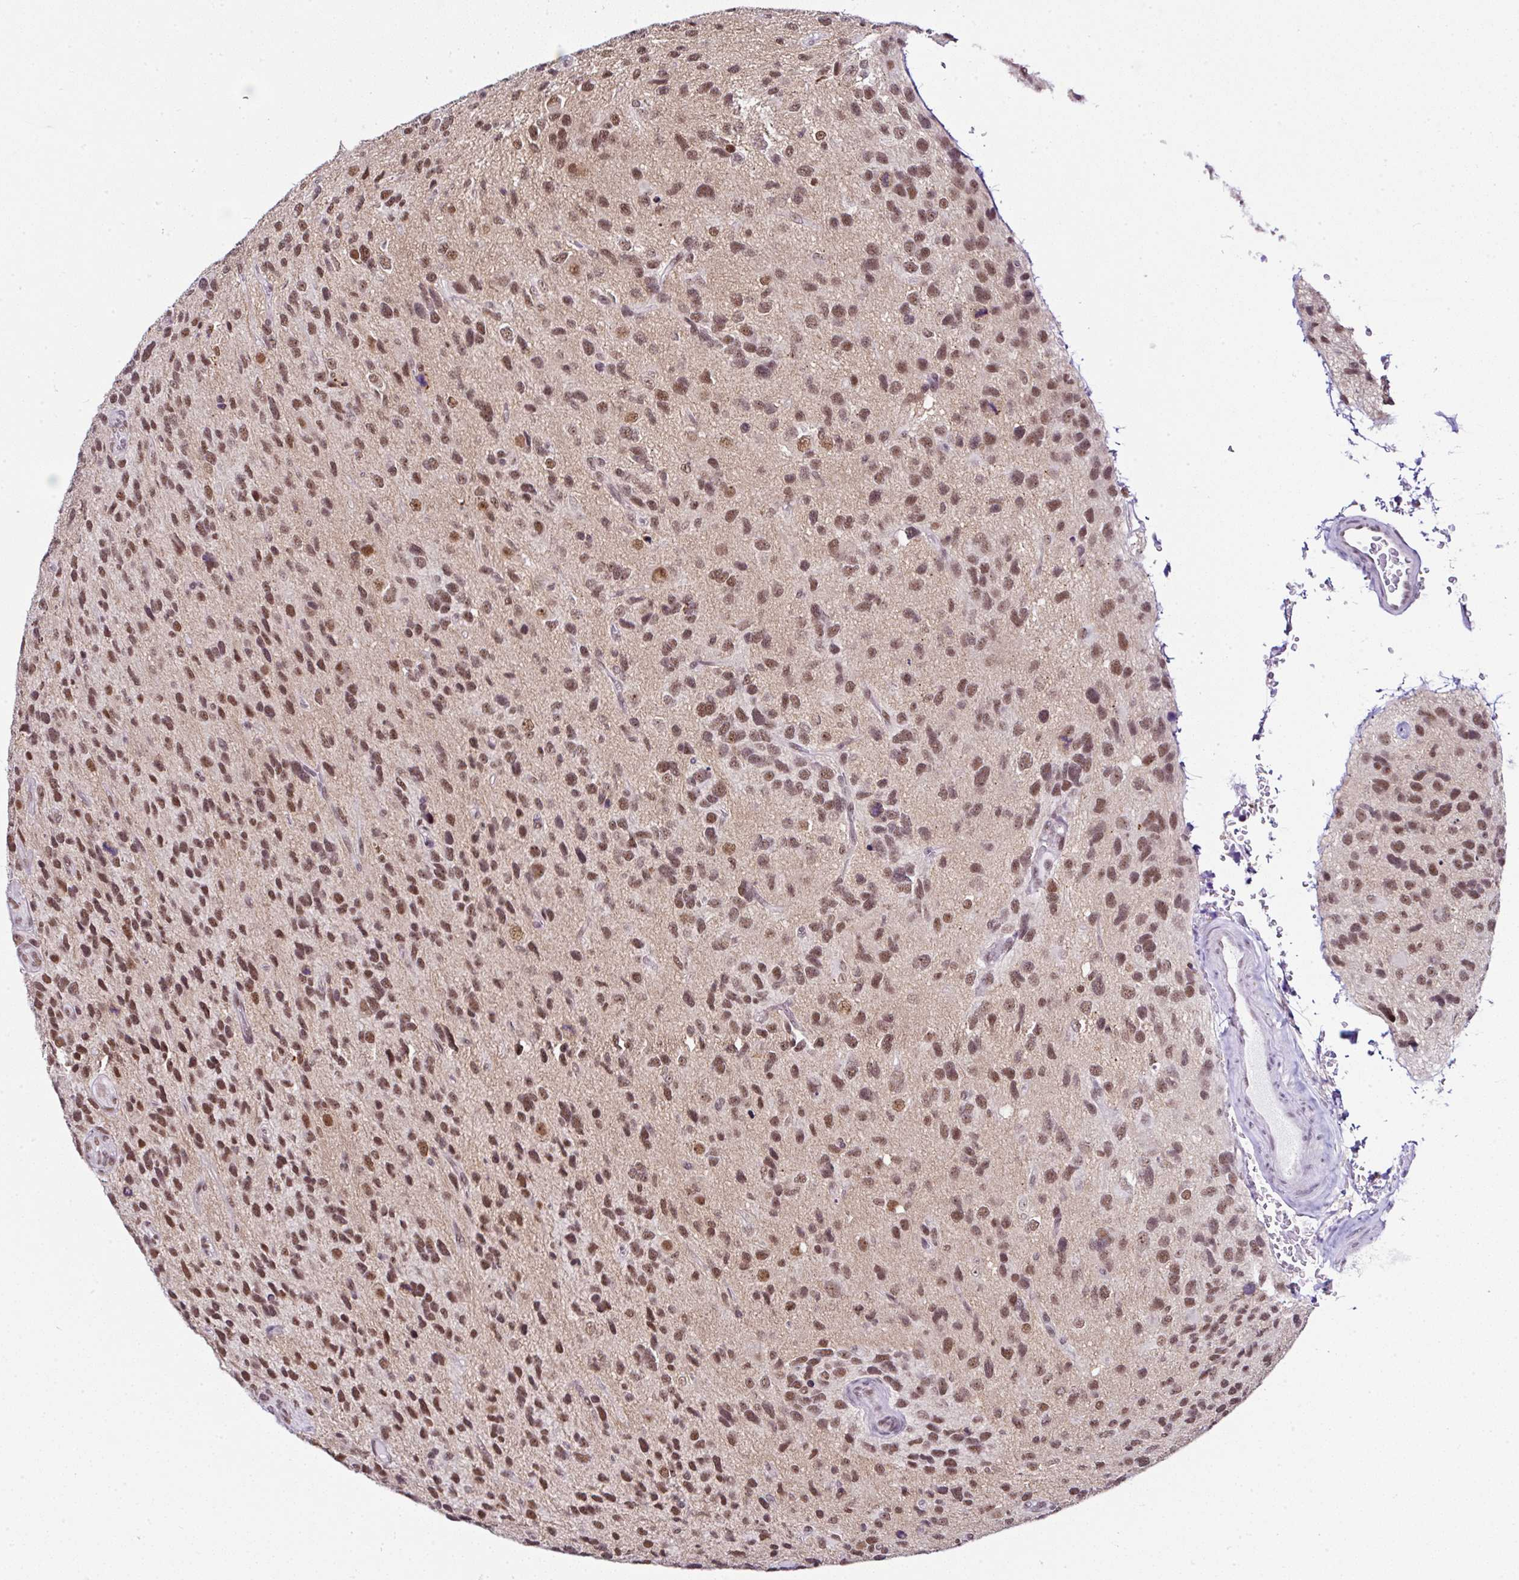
{"staining": {"intensity": "moderate", "quantity": ">75%", "location": "nuclear"}, "tissue": "glioma", "cell_type": "Tumor cells", "image_type": "cancer", "snomed": [{"axis": "morphology", "description": "Glioma, malignant, High grade"}, {"axis": "topography", "description": "Brain"}], "caption": "Glioma stained with a protein marker displays moderate staining in tumor cells.", "gene": "PTPN2", "patient": {"sex": "female", "age": 58}}